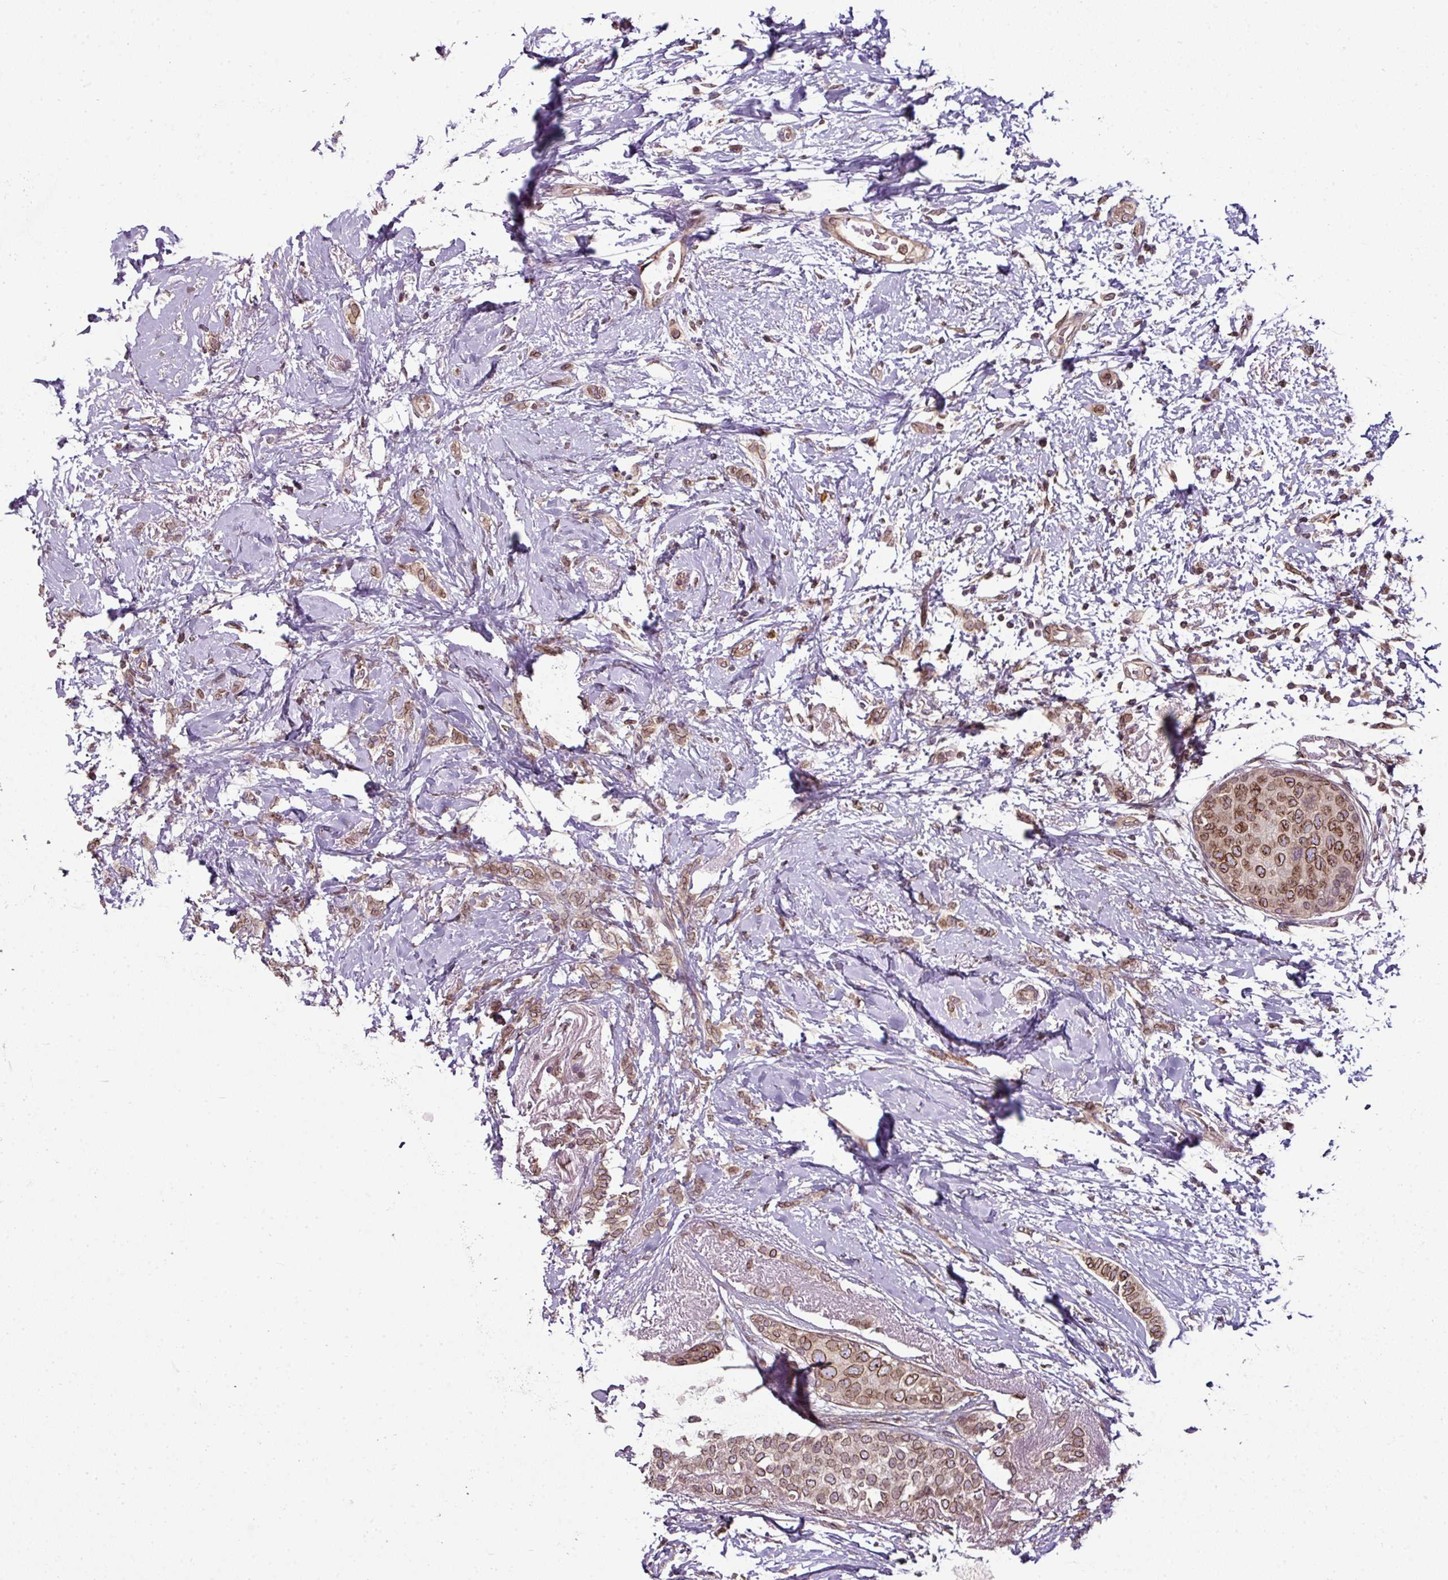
{"staining": {"intensity": "moderate", "quantity": ">75%", "location": "cytoplasmic/membranous,nuclear"}, "tissue": "breast cancer", "cell_type": "Tumor cells", "image_type": "cancer", "snomed": [{"axis": "morphology", "description": "Duct carcinoma"}, {"axis": "topography", "description": "Breast"}], "caption": "Immunohistochemical staining of breast cancer (invasive ductal carcinoma) demonstrates medium levels of moderate cytoplasmic/membranous and nuclear positivity in about >75% of tumor cells.", "gene": "RANGAP1", "patient": {"sex": "female", "age": 72}}